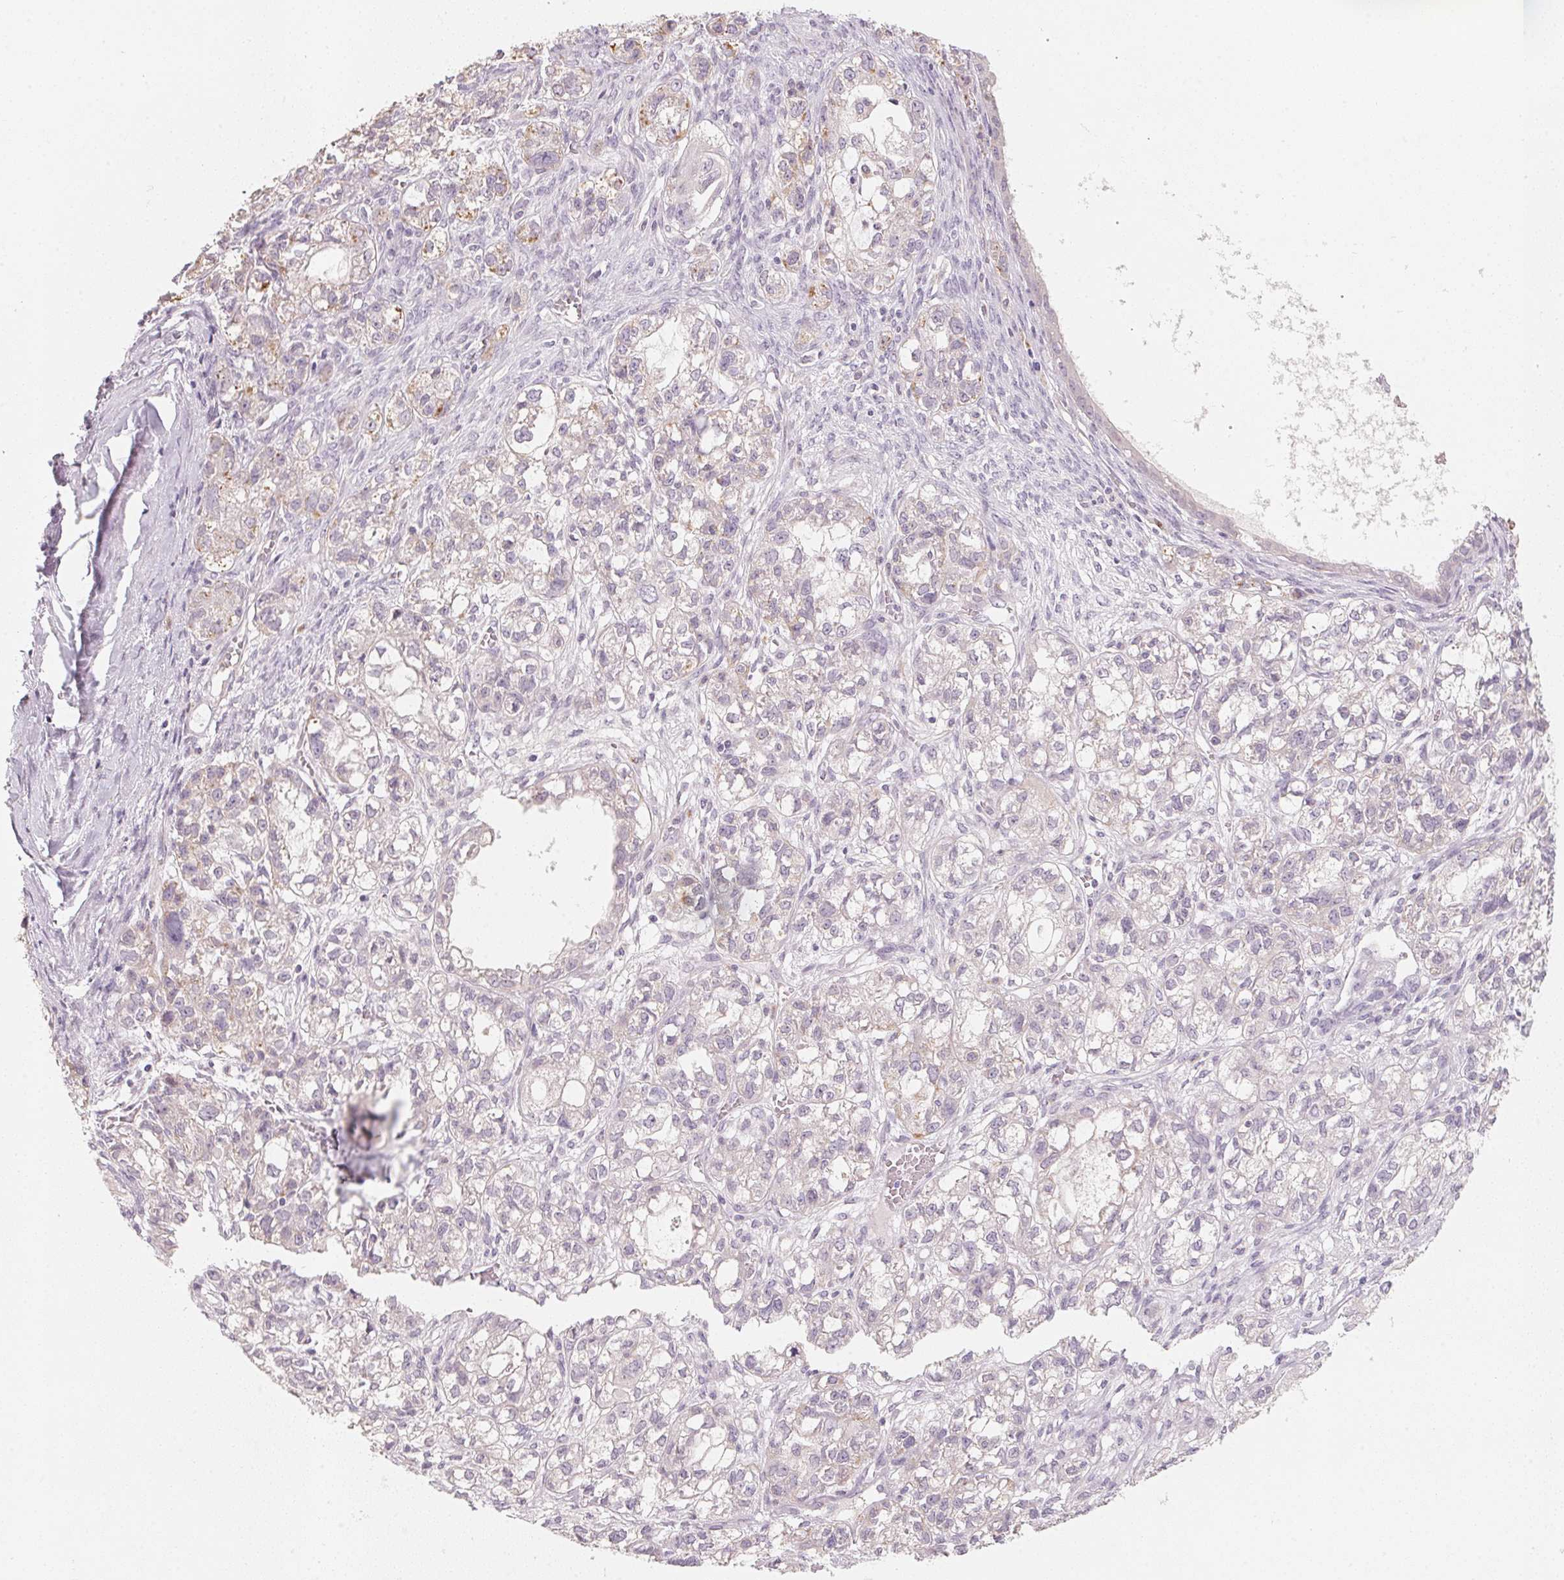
{"staining": {"intensity": "negative", "quantity": "none", "location": "none"}, "tissue": "ovarian cancer", "cell_type": "Tumor cells", "image_type": "cancer", "snomed": [{"axis": "morphology", "description": "Carcinoma, endometroid"}, {"axis": "topography", "description": "Ovary"}], "caption": "IHC of ovarian cancer (endometroid carcinoma) reveals no expression in tumor cells.", "gene": "TREH", "patient": {"sex": "female", "age": 64}}